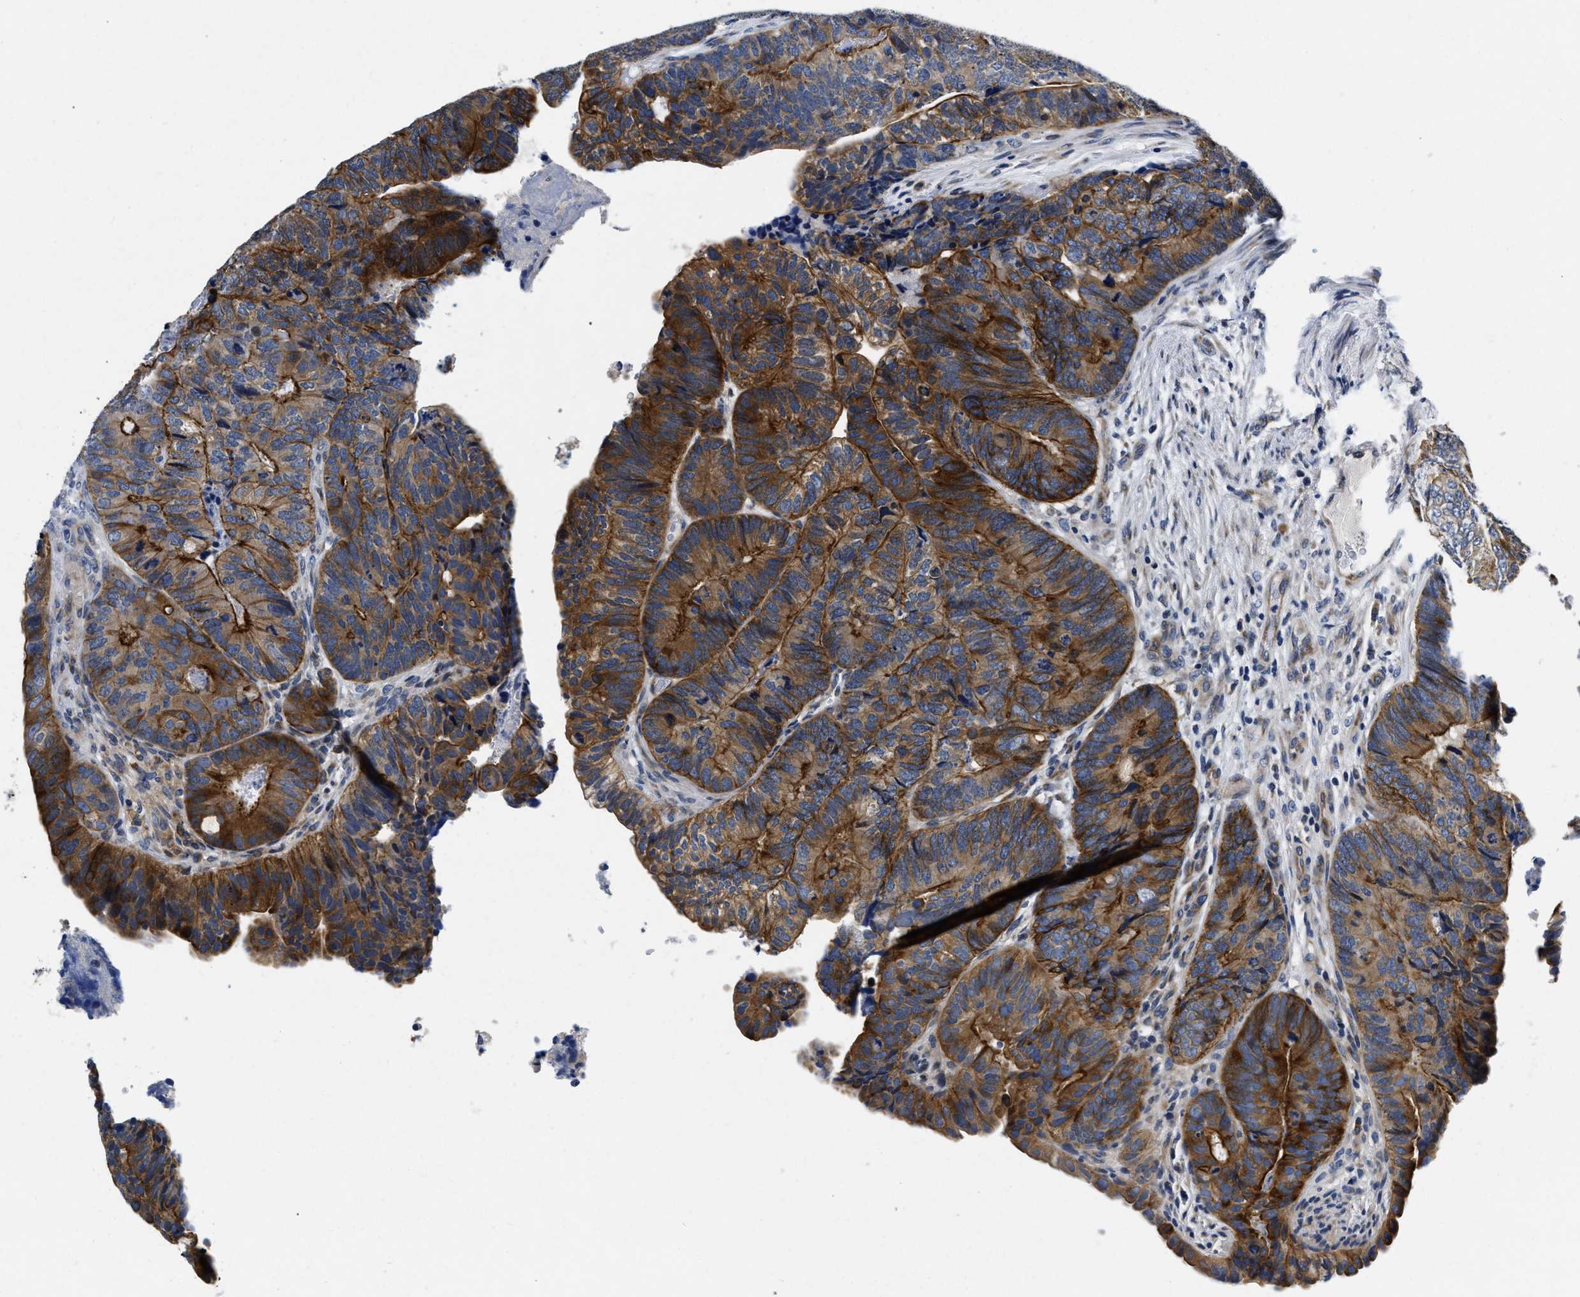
{"staining": {"intensity": "strong", "quantity": "25%-75%", "location": "cytoplasmic/membranous"}, "tissue": "colorectal cancer", "cell_type": "Tumor cells", "image_type": "cancer", "snomed": [{"axis": "morphology", "description": "Adenocarcinoma, NOS"}, {"axis": "topography", "description": "Colon"}], "caption": "Colorectal adenocarcinoma stained with immunohistochemistry (IHC) displays strong cytoplasmic/membranous positivity in approximately 25%-75% of tumor cells.", "gene": "LAD1", "patient": {"sex": "female", "age": 67}}